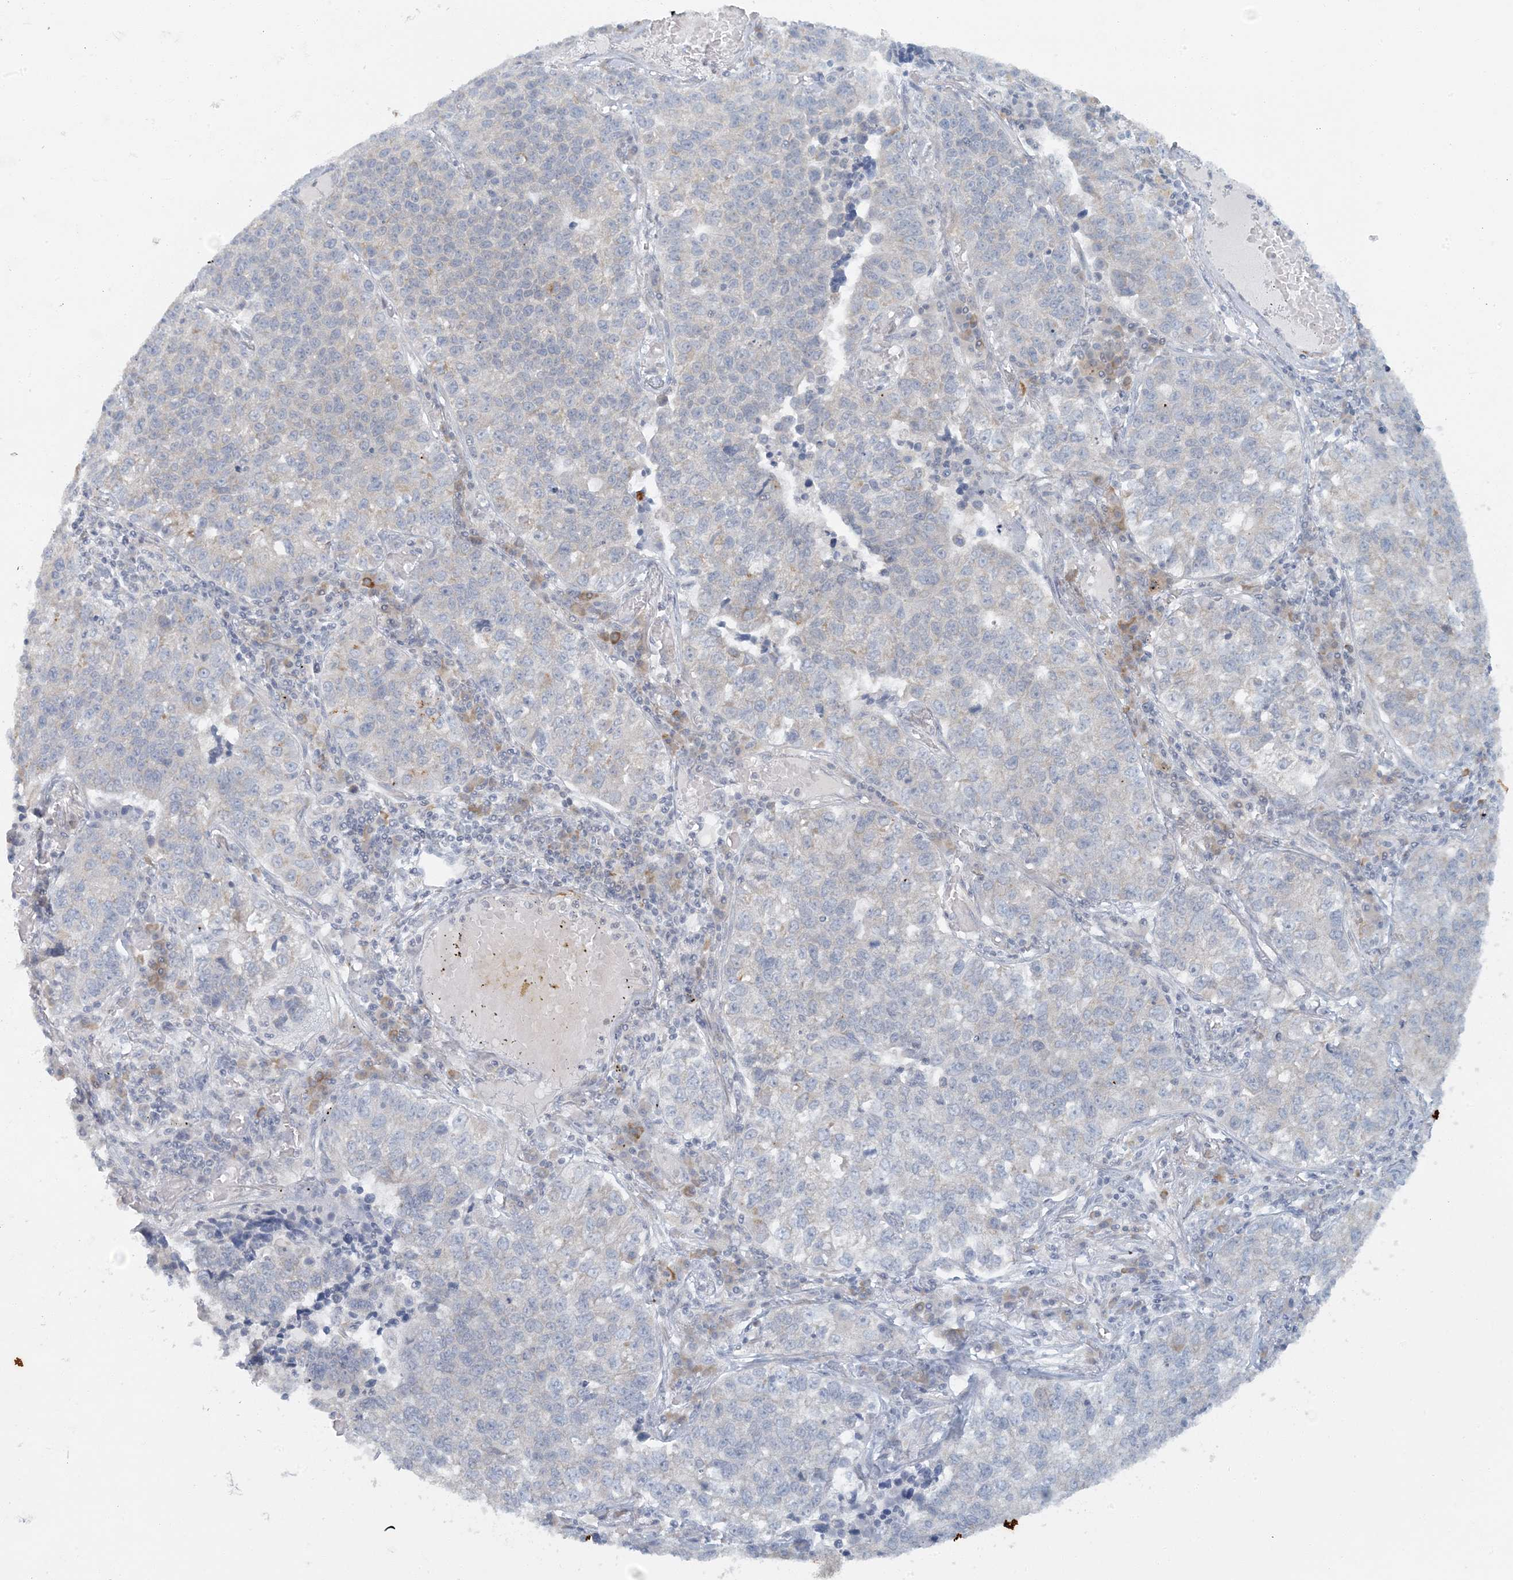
{"staining": {"intensity": "negative", "quantity": "none", "location": "none"}, "tissue": "lung cancer", "cell_type": "Tumor cells", "image_type": "cancer", "snomed": [{"axis": "morphology", "description": "Adenocarcinoma, NOS"}, {"axis": "topography", "description": "Lung"}], "caption": "Micrograph shows no significant protein positivity in tumor cells of lung cancer.", "gene": "AK9", "patient": {"sex": "male", "age": 49}}